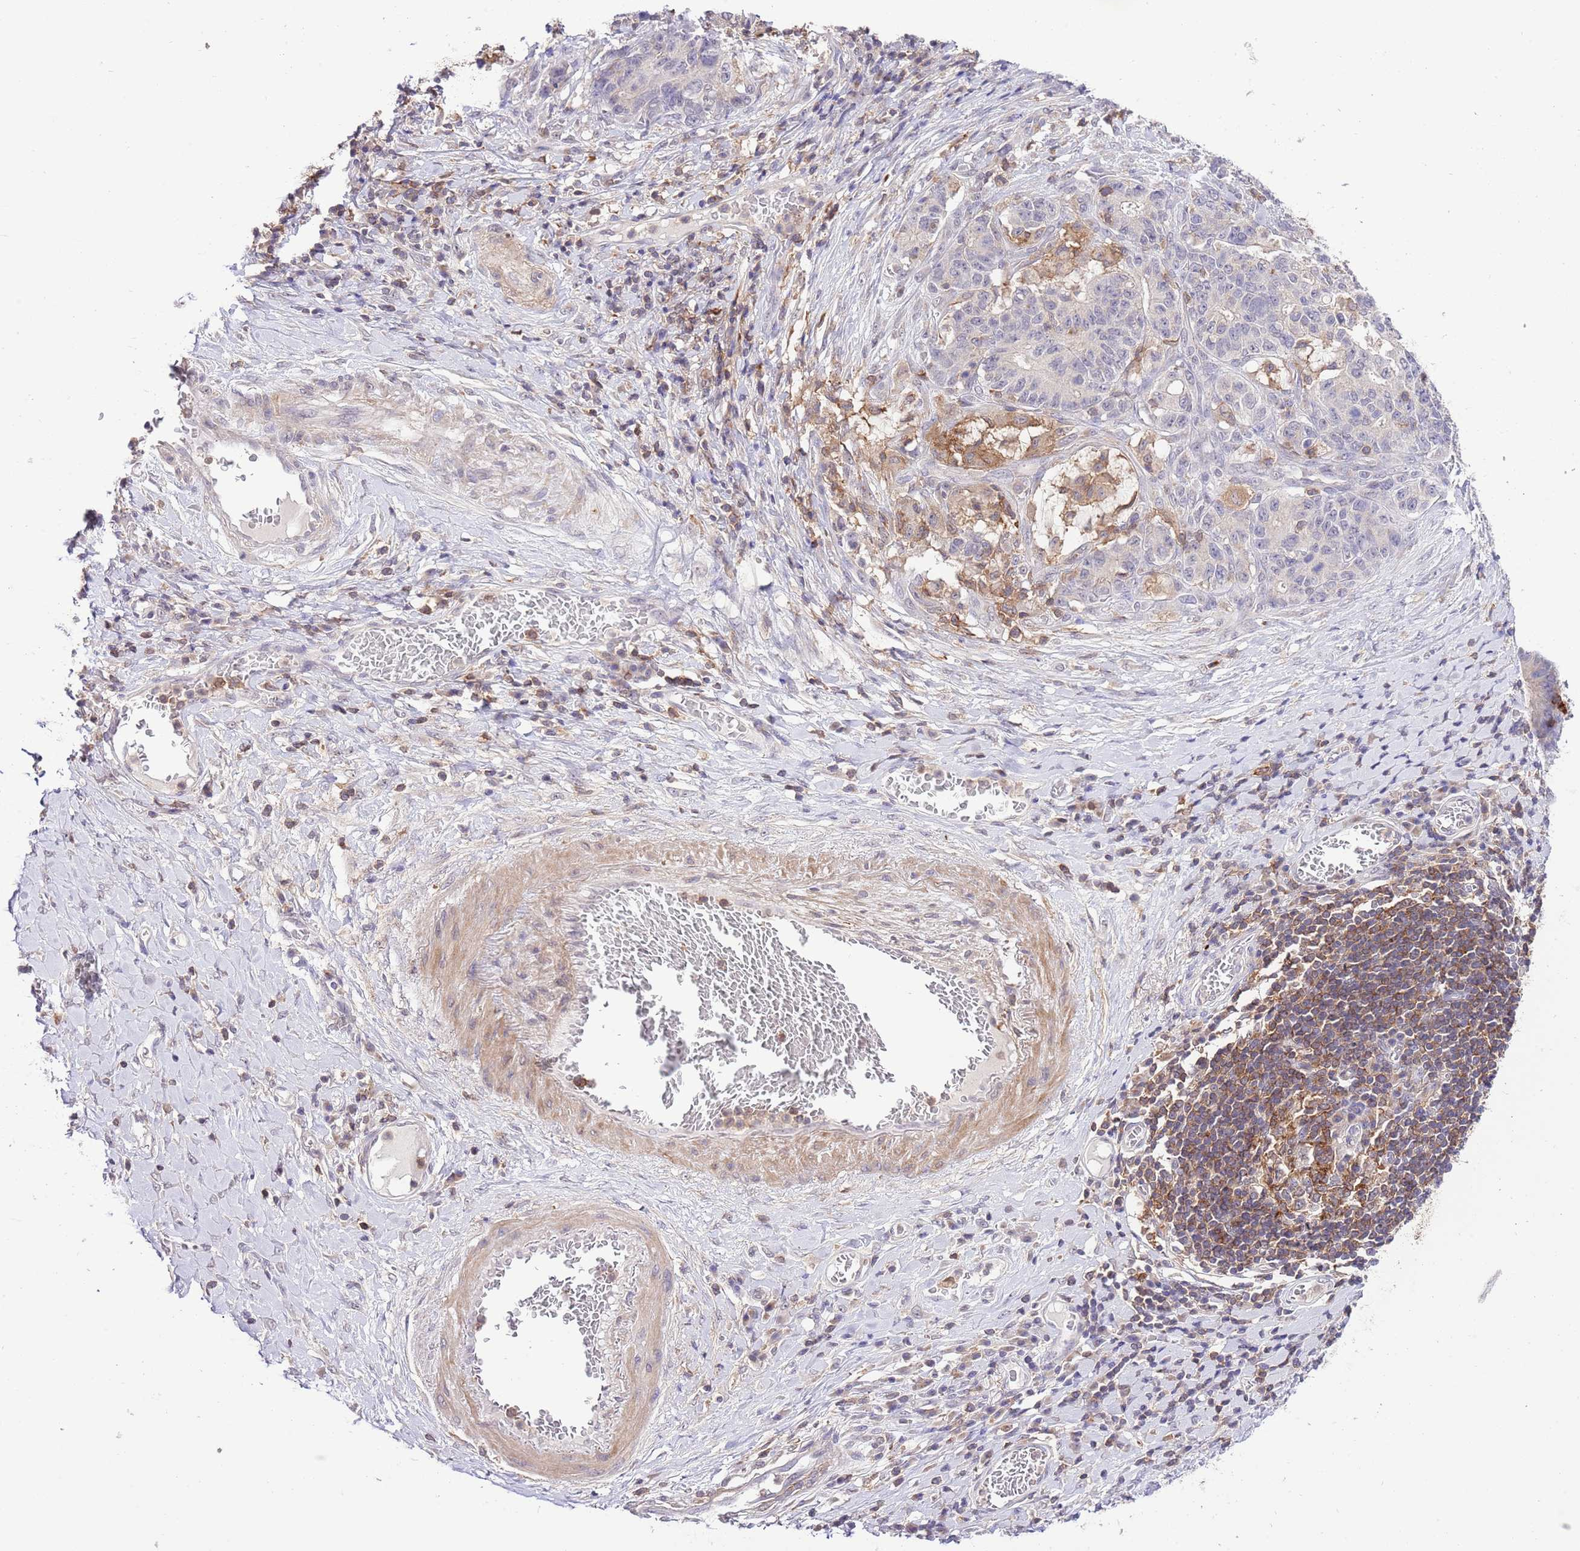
{"staining": {"intensity": "weak", "quantity": "<25%", "location": "cytoplasmic/membranous"}, "tissue": "stomach cancer", "cell_type": "Tumor cells", "image_type": "cancer", "snomed": [{"axis": "morphology", "description": "Normal tissue, NOS"}, {"axis": "morphology", "description": "Adenocarcinoma, NOS"}, {"axis": "topography", "description": "Stomach"}], "caption": "The IHC photomicrograph has no significant staining in tumor cells of stomach adenocarcinoma tissue.", "gene": "EFHD1", "patient": {"sex": "female", "age": 64}}